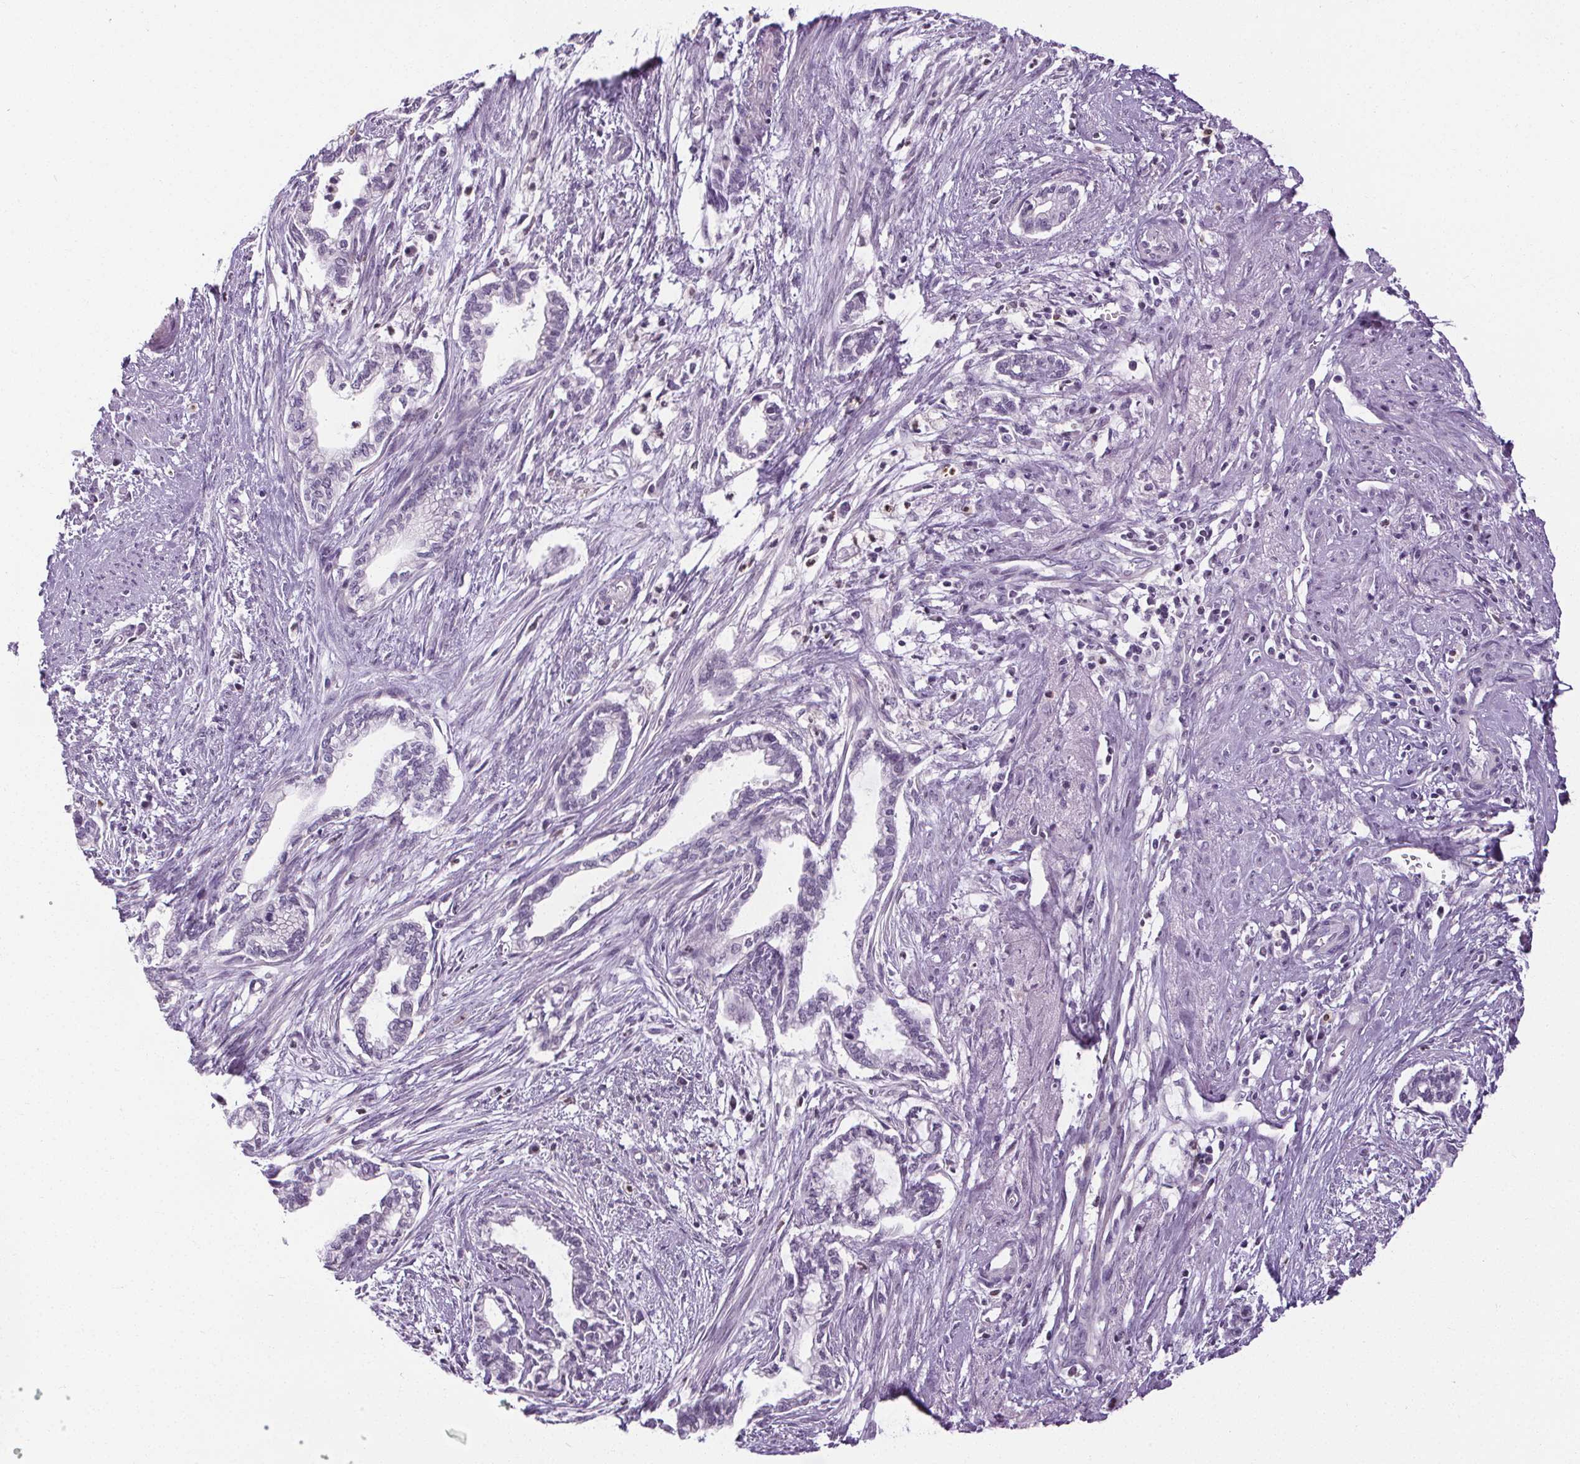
{"staining": {"intensity": "negative", "quantity": "none", "location": "none"}, "tissue": "cervical cancer", "cell_type": "Tumor cells", "image_type": "cancer", "snomed": [{"axis": "morphology", "description": "Adenocarcinoma, NOS"}, {"axis": "topography", "description": "Cervix"}], "caption": "There is no significant staining in tumor cells of cervical cancer (adenocarcinoma).", "gene": "TMEM240", "patient": {"sex": "female", "age": 62}}